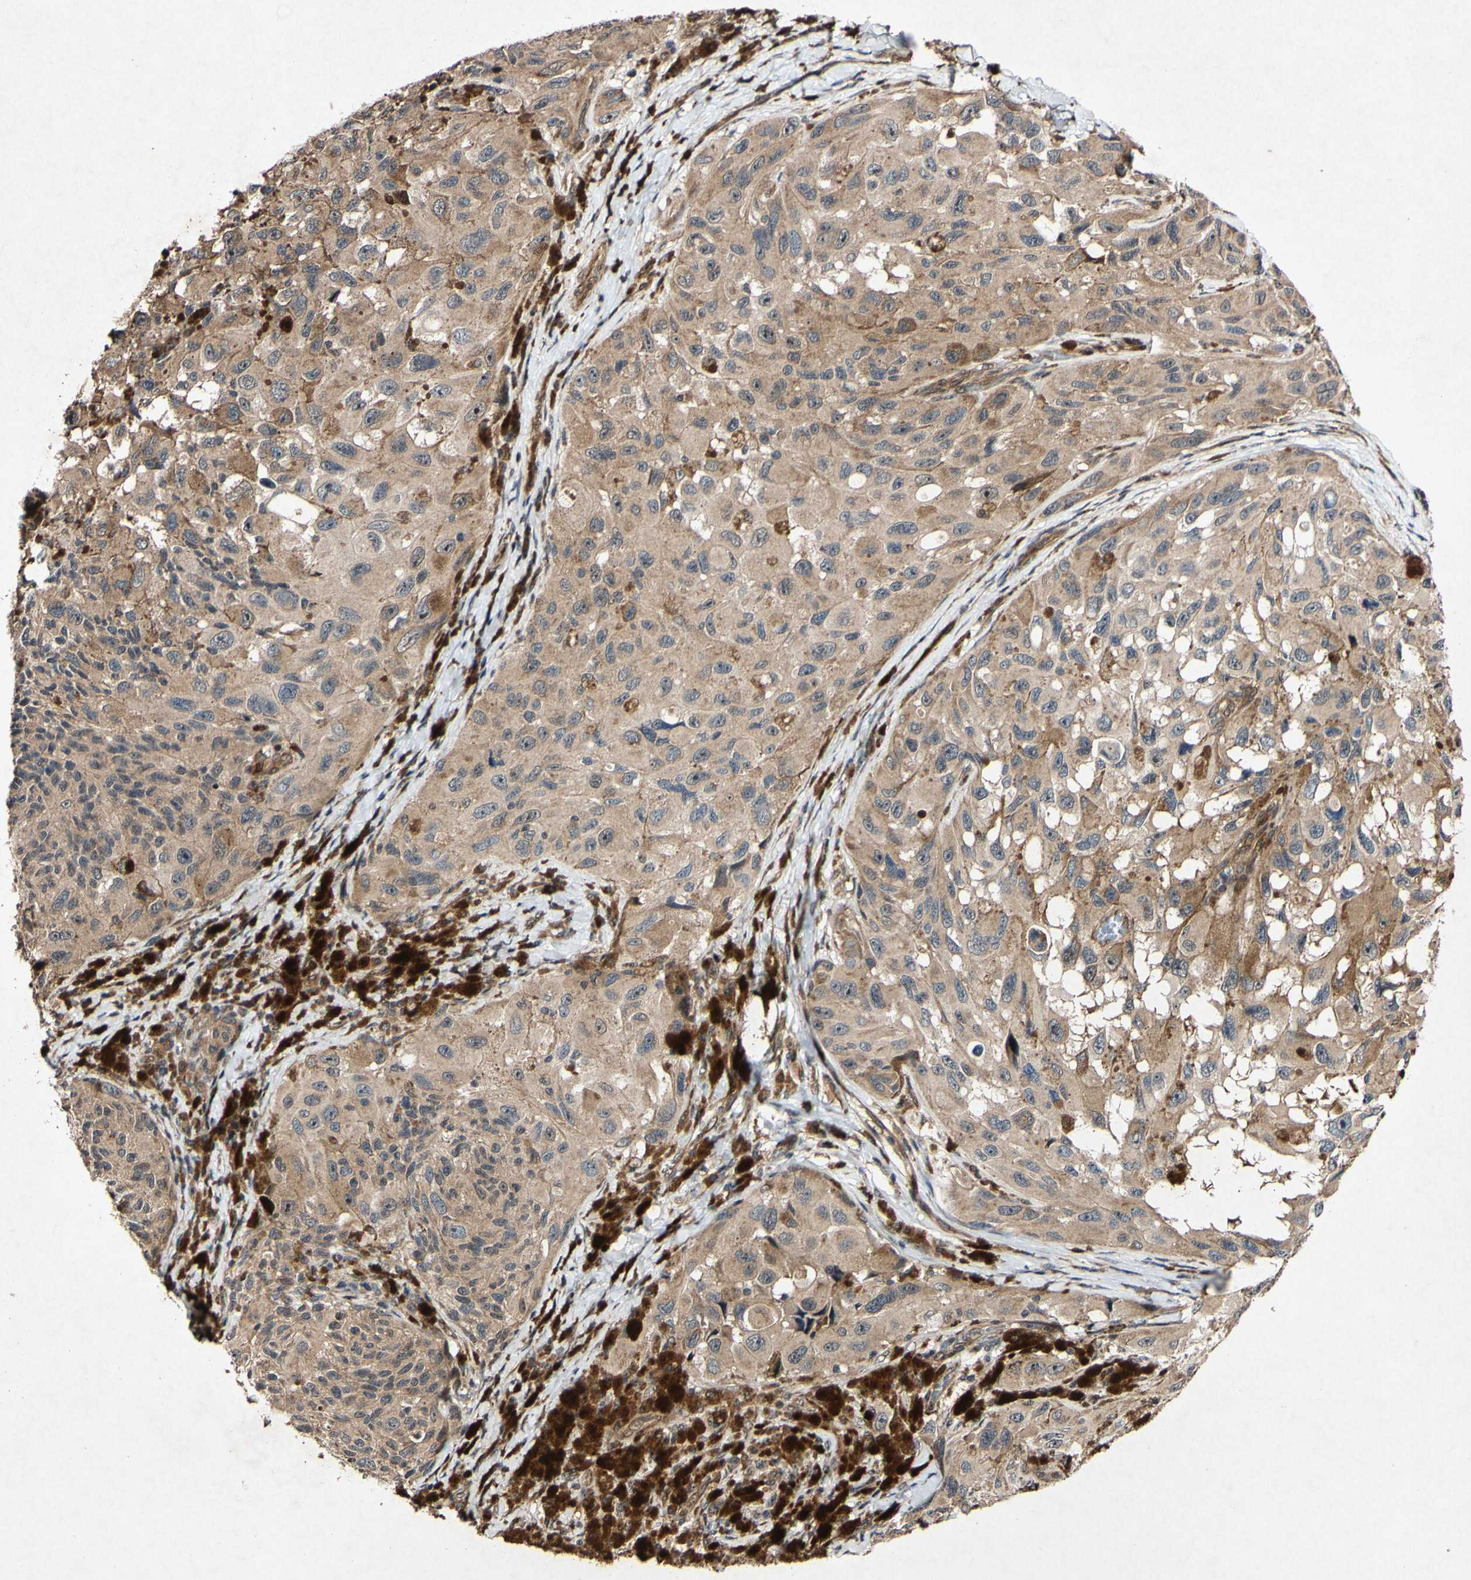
{"staining": {"intensity": "moderate", "quantity": ">75%", "location": "cytoplasmic/membranous"}, "tissue": "melanoma", "cell_type": "Tumor cells", "image_type": "cancer", "snomed": [{"axis": "morphology", "description": "Malignant melanoma, NOS"}, {"axis": "topography", "description": "Skin"}], "caption": "Protein analysis of malignant melanoma tissue exhibits moderate cytoplasmic/membranous expression in approximately >75% of tumor cells.", "gene": "CSNK1E", "patient": {"sex": "female", "age": 73}}